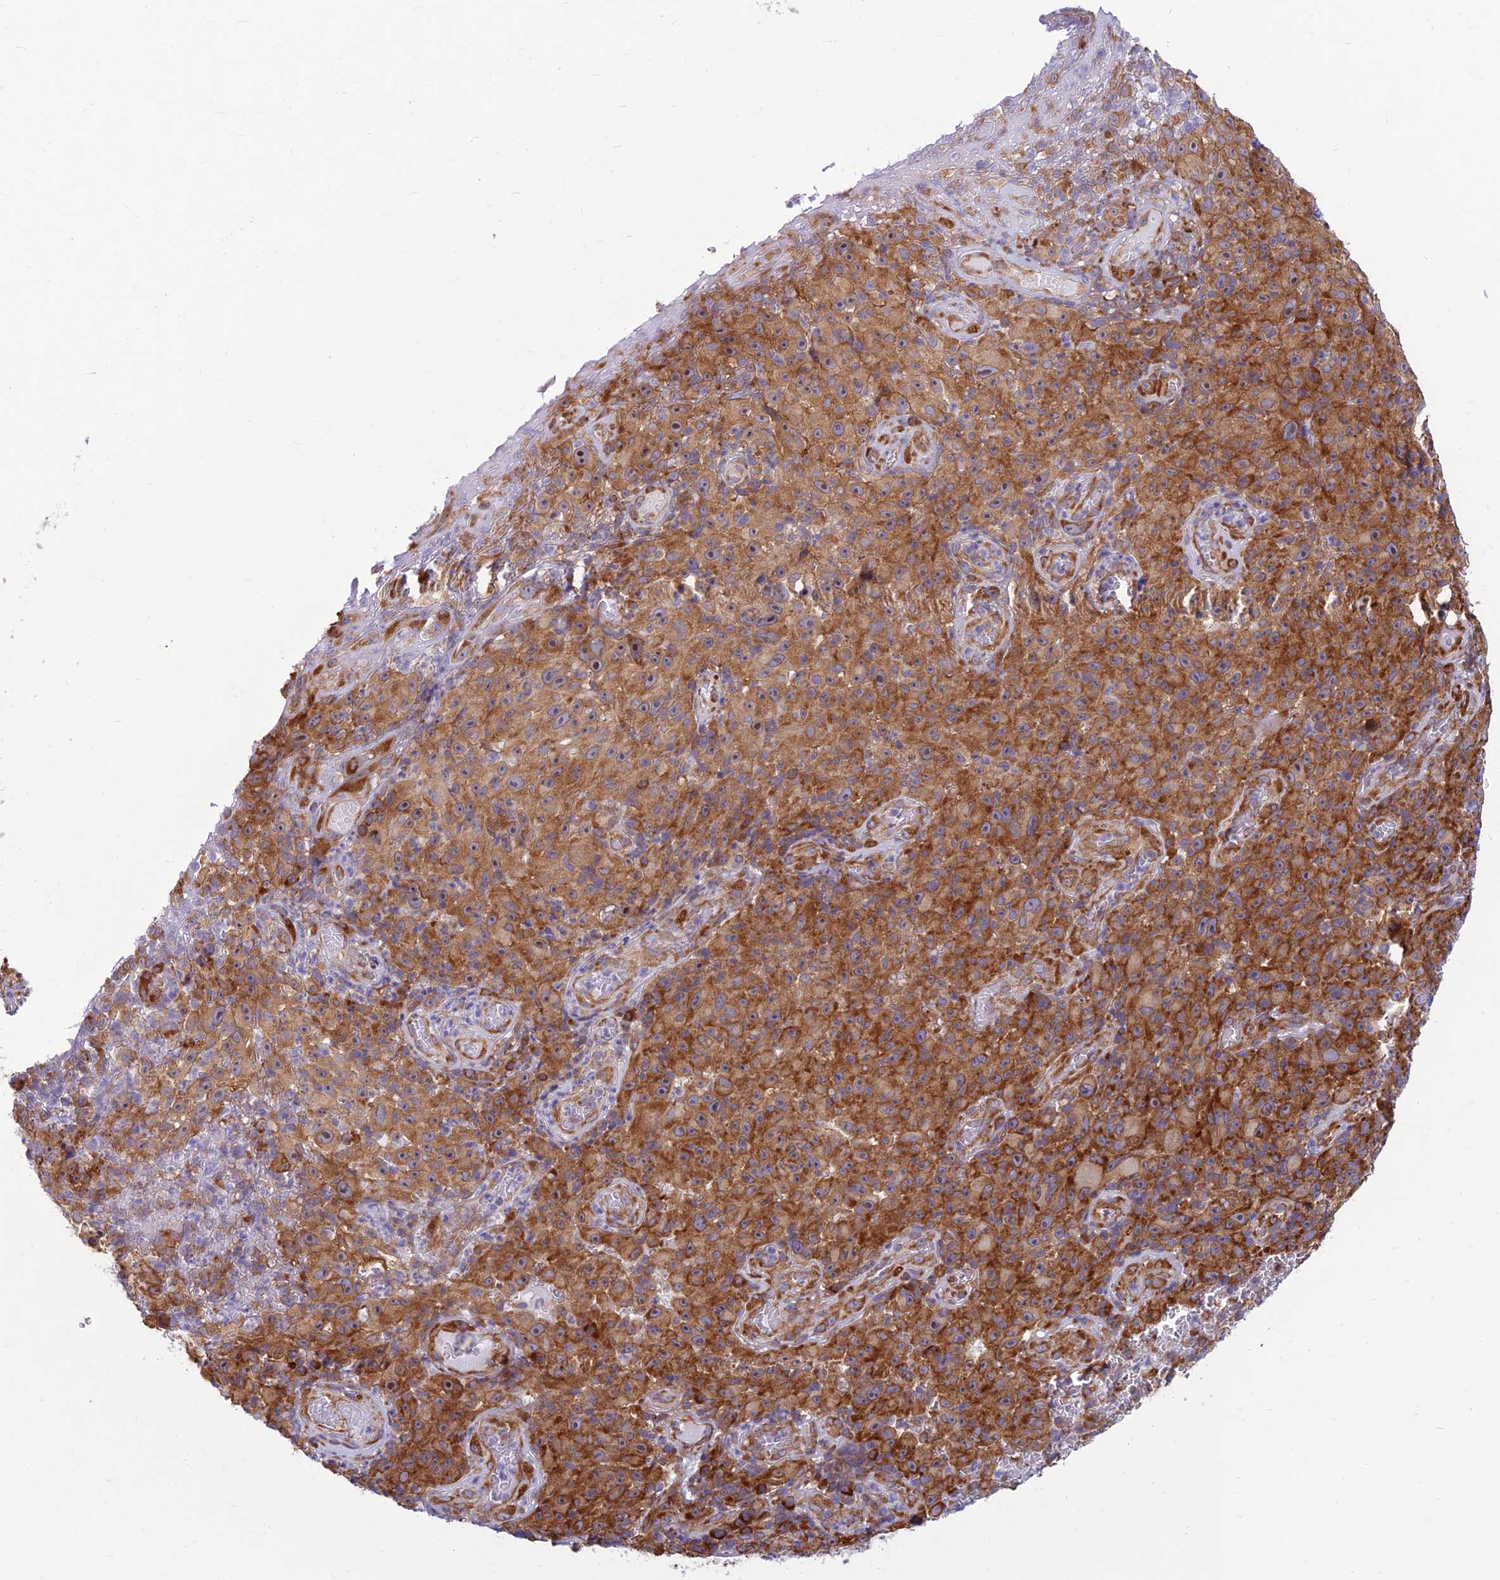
{"staining": {"intensity": "moderate", "quantity": ">75%", "location": "cytoplasmic/membranous"}, "tissue": "melanoma", "cell_type": "Tumor cells", "image_type": "cancer", "snomed": [{"axis": "morphology", "description": "Malignant melanoma, NOS"}, {"axis": "topography", "description": "Skin"}], "caption": "DAB (3,3'-diaminobenzidine) immunohistochemical staining of human melanoma exhibits moderate cytoplasmic/membranous protein expression in about >75% of tumor cells.", "gene": "RPL17-C18orf32", "patient": {"sex": "female", "age": 82}}